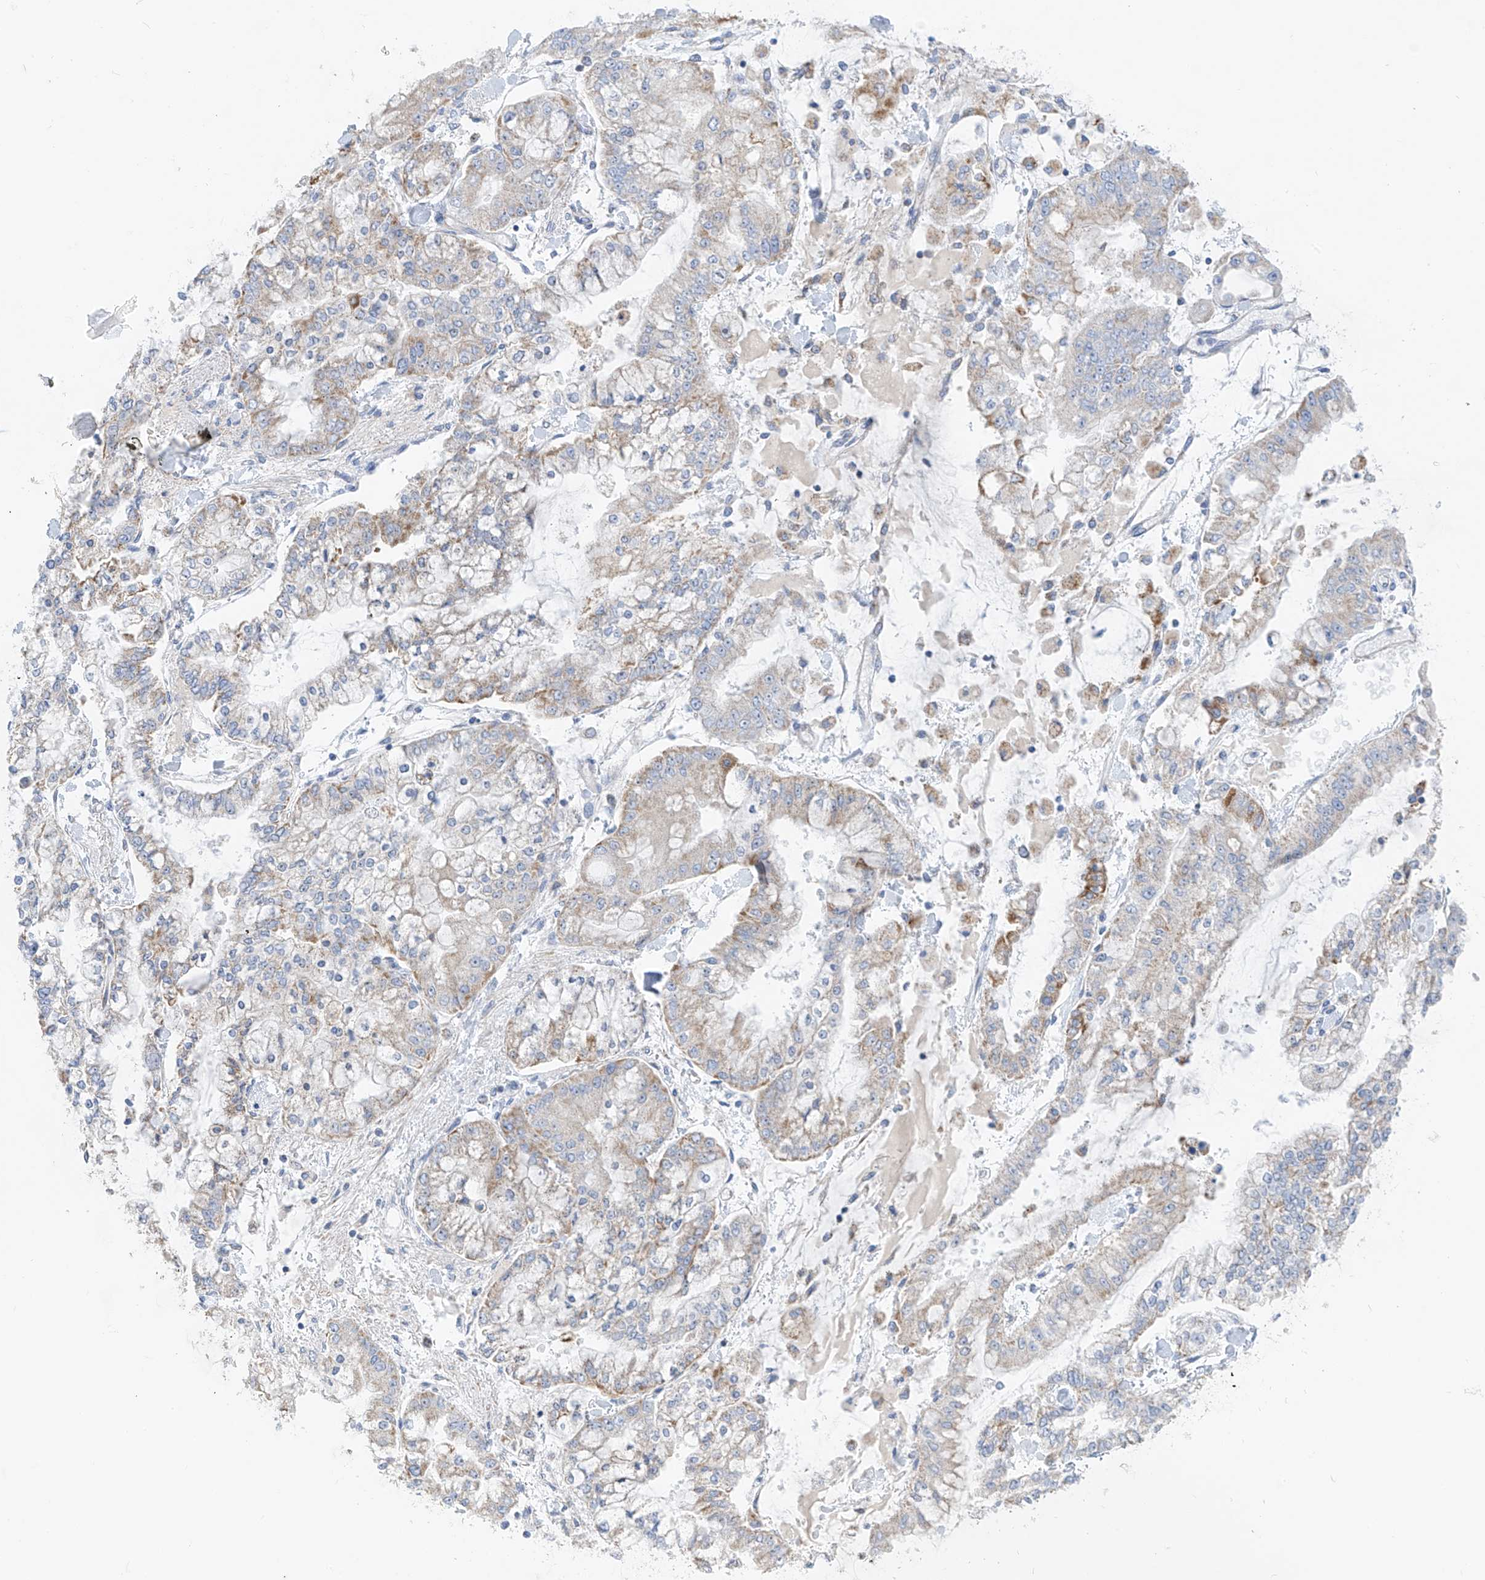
{"staining": {"intensity": "weak", "quantity": "<25%", "location": "cytoplasmic/membranous"}, "tissue": "stomach cancer", "cell_type": "Tumor cells", "image_type": "cancer", "snomed": [{"axis": "morphology", "description": "Normal tissue, NOS"}, {"axis": "morphology", "description": "Adenocarcinoma, NOS"}, {"axis": "topography", "description": "Stomach, upper"}, {"axis": "topography", "description": "Stomach"}], "caption": "This is a micrograph of immunohistochemistry staining of stomach adenocarcinoma, which shows no expression in tumor cells. (DAB (3,3'-diaminobenzidine) immunohistochemistry visualized using brightfield microscopy, high magnification).", "gene": "ZNF404", "patient": {"sex": "male", "age": 76}}